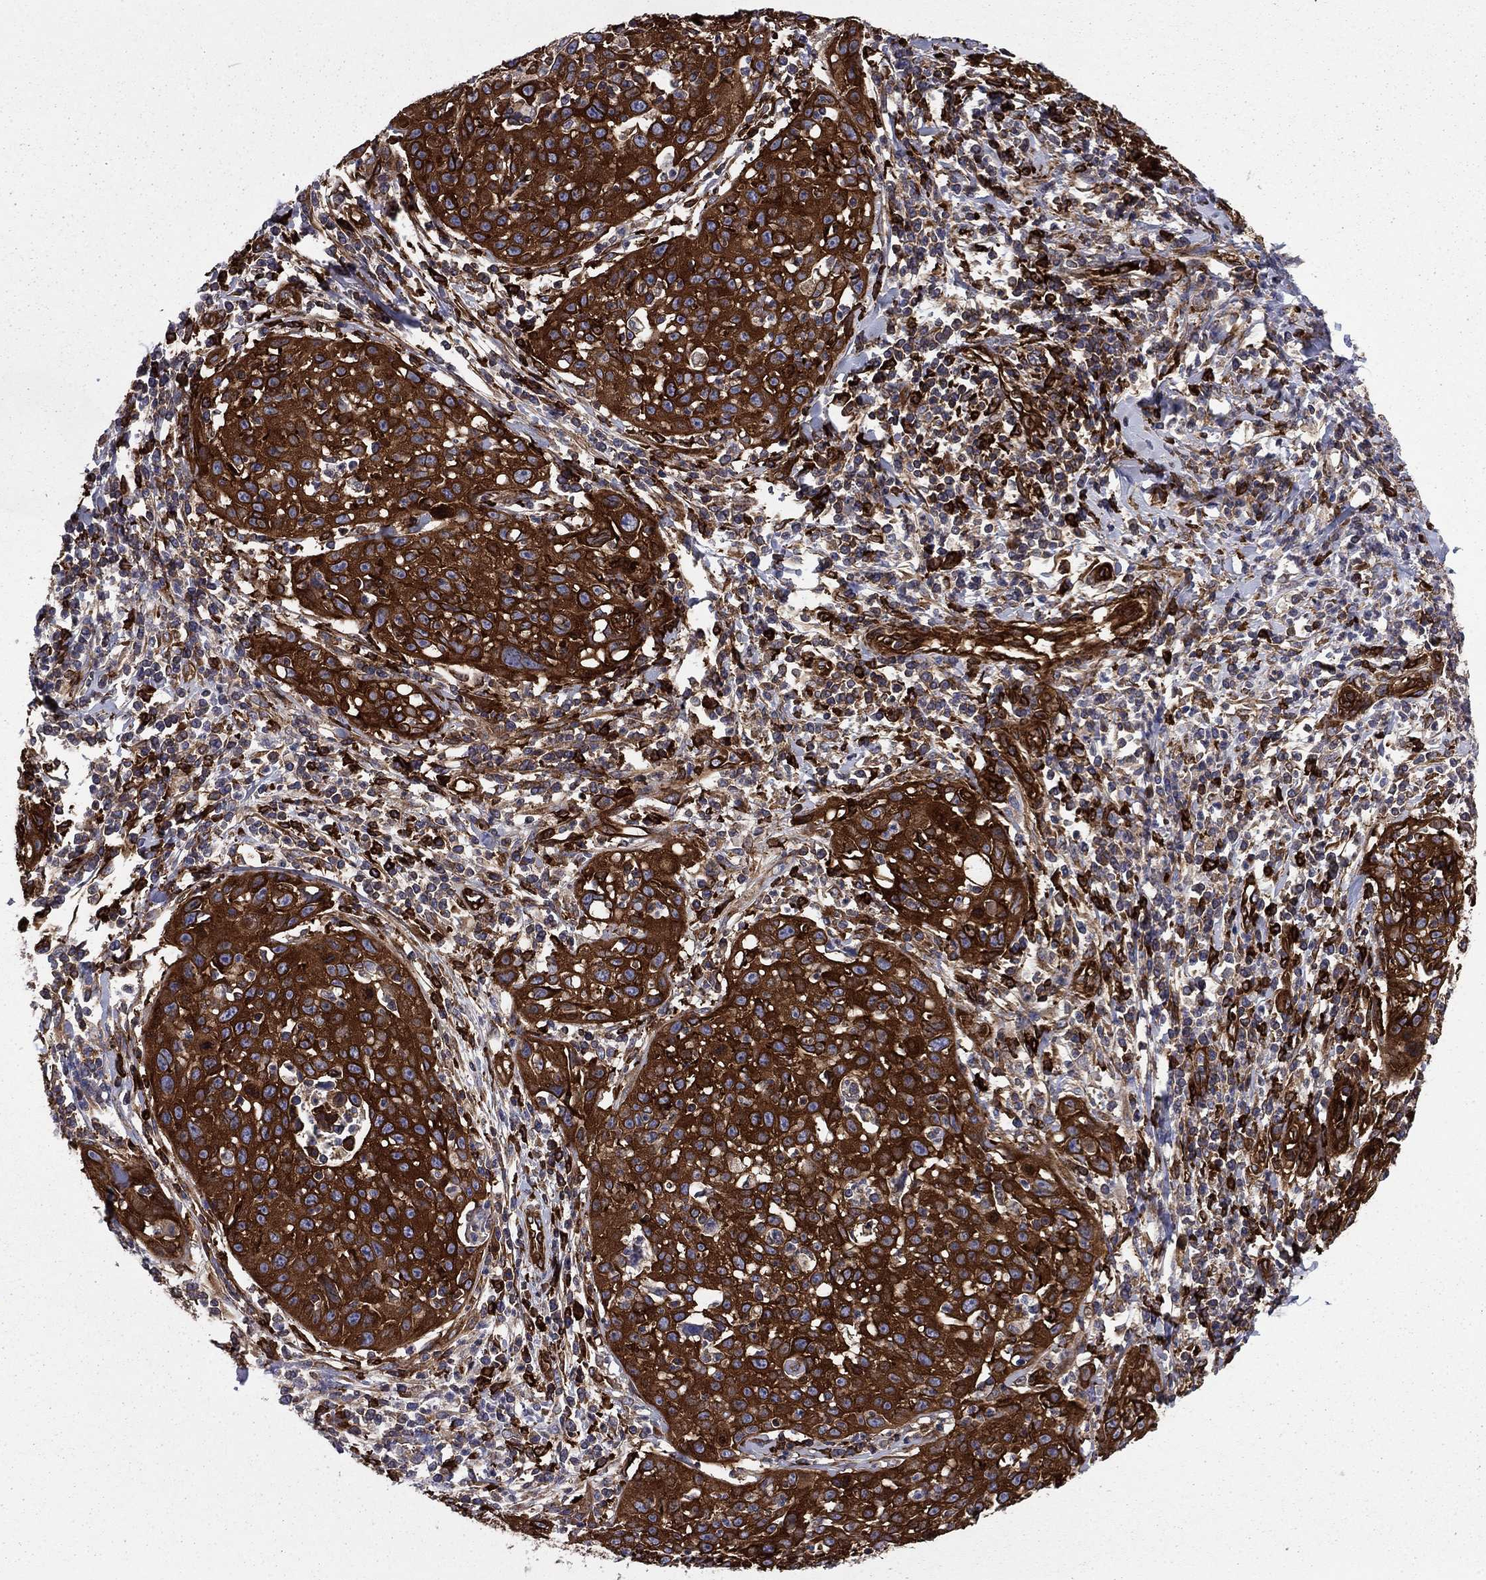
{"staining": {"intensity": "strong", "quantity": ">75%", "location": "cytoplasmic/membranous"}, "tissue": "cervical cancer", "cell_type": "Tumor cells", "image_type": "cancer", "snomed": [{"axis": "morphology", "description": "Squamous cell carcinoma, NOS"}, {"axis": "topography", "description": "Cervix"}], "caption": "Immunohistochemistry photomicrograph of human cervical cancer stained for a protein (brown), which shows high levels of strong cytoplasmic/membranous expression in approximately >75% of tumor cells.", "gene": "EHBP1L1", "patient": {"sex": "female", "age": 26}}